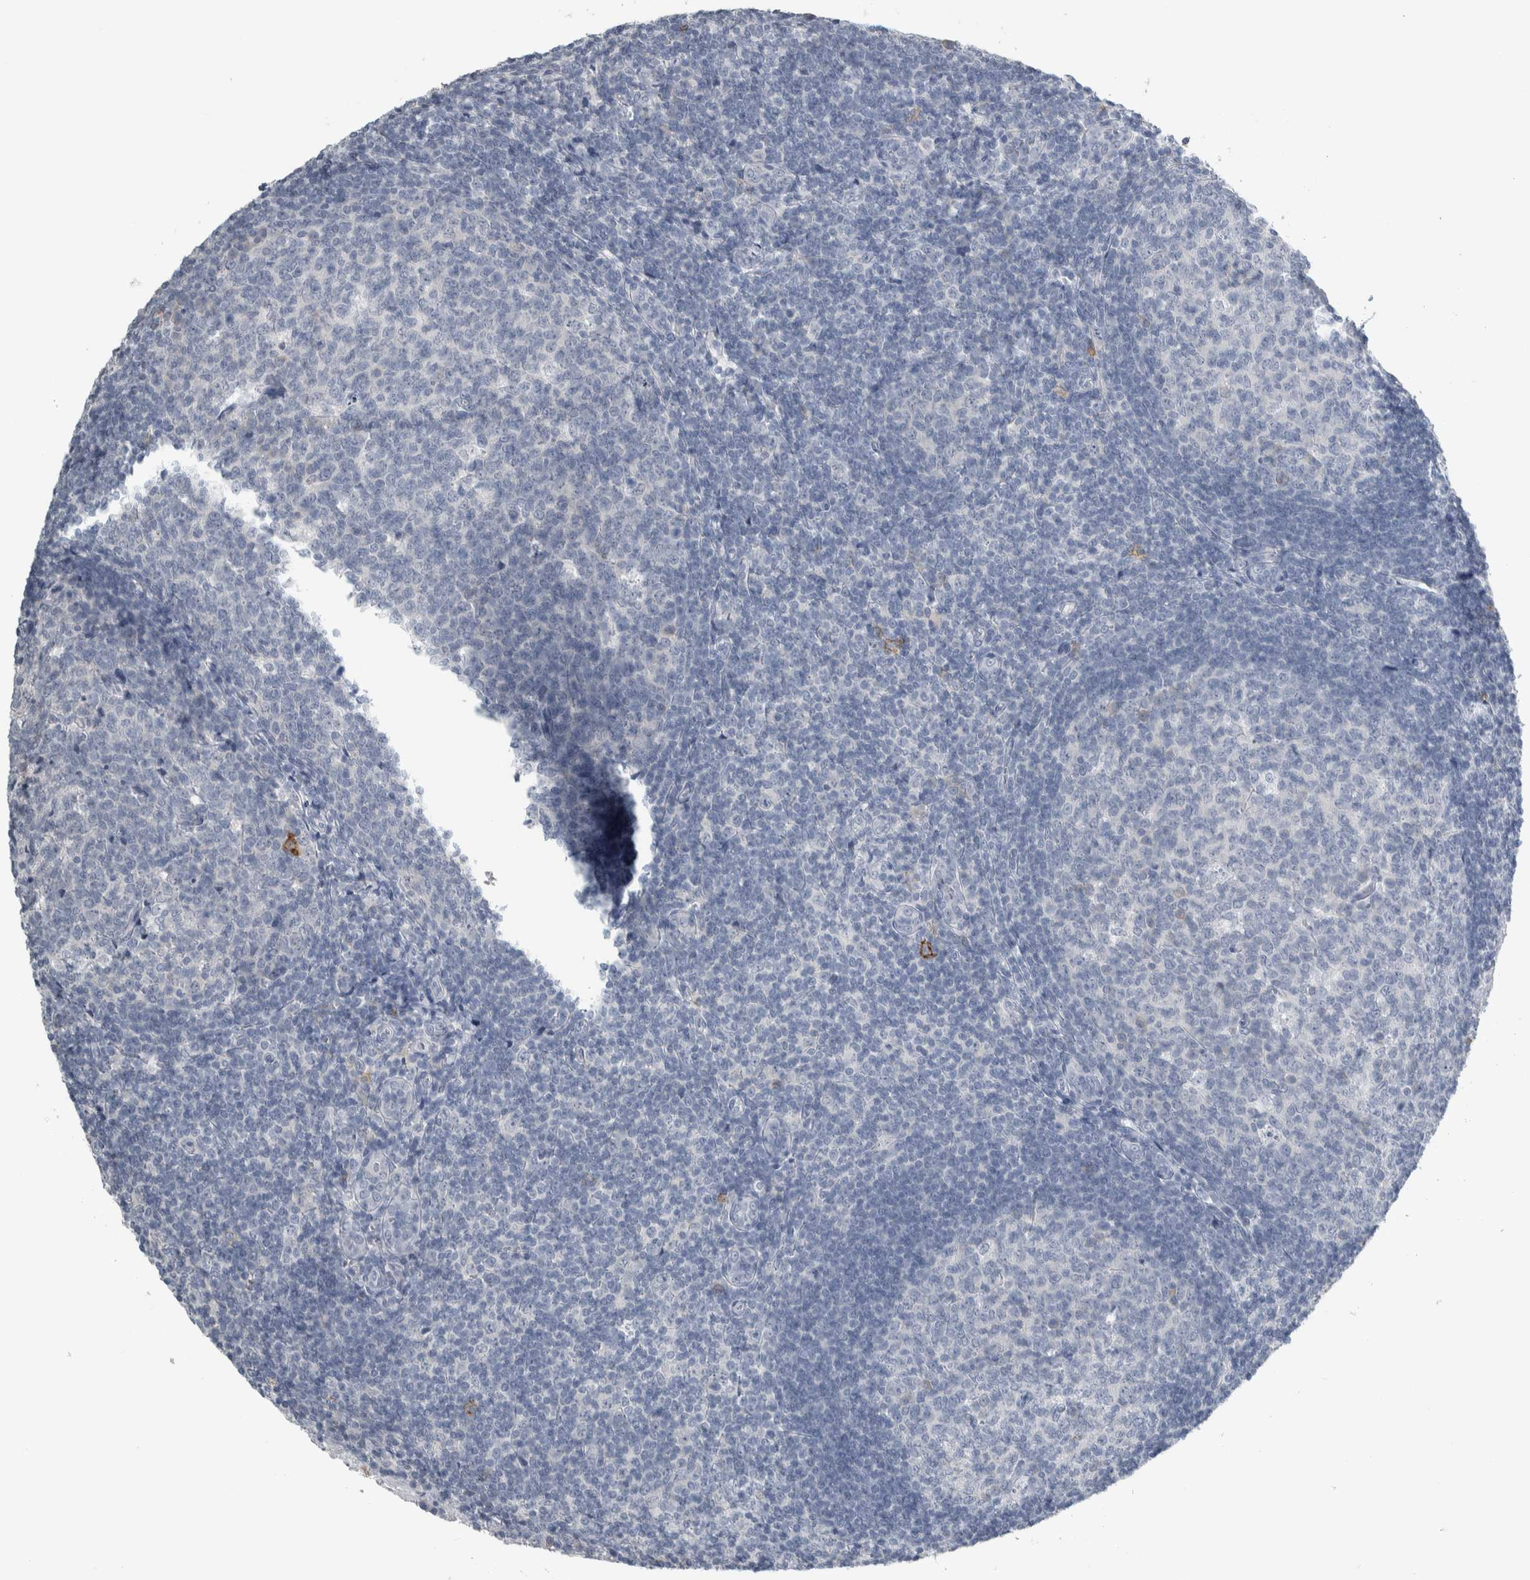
{"staining": {"intensity": "negative", "quantity": "none", "location": "none"}, "tissue": "tonsil", "cell_type": "Germinal center cells", "image_type": "normal", "snomed": [{"axis": "morphology", "description": "Normal tissue, NOS"}, {"axis": "topography", "description": "Tonsil"}], "caption": "This is a image of immunohistochemistry staining of normal tonsil, which shows no staining in germinal center cells.", "gene": "CDH17", "patient": {"sex": "male", "age": 37}}